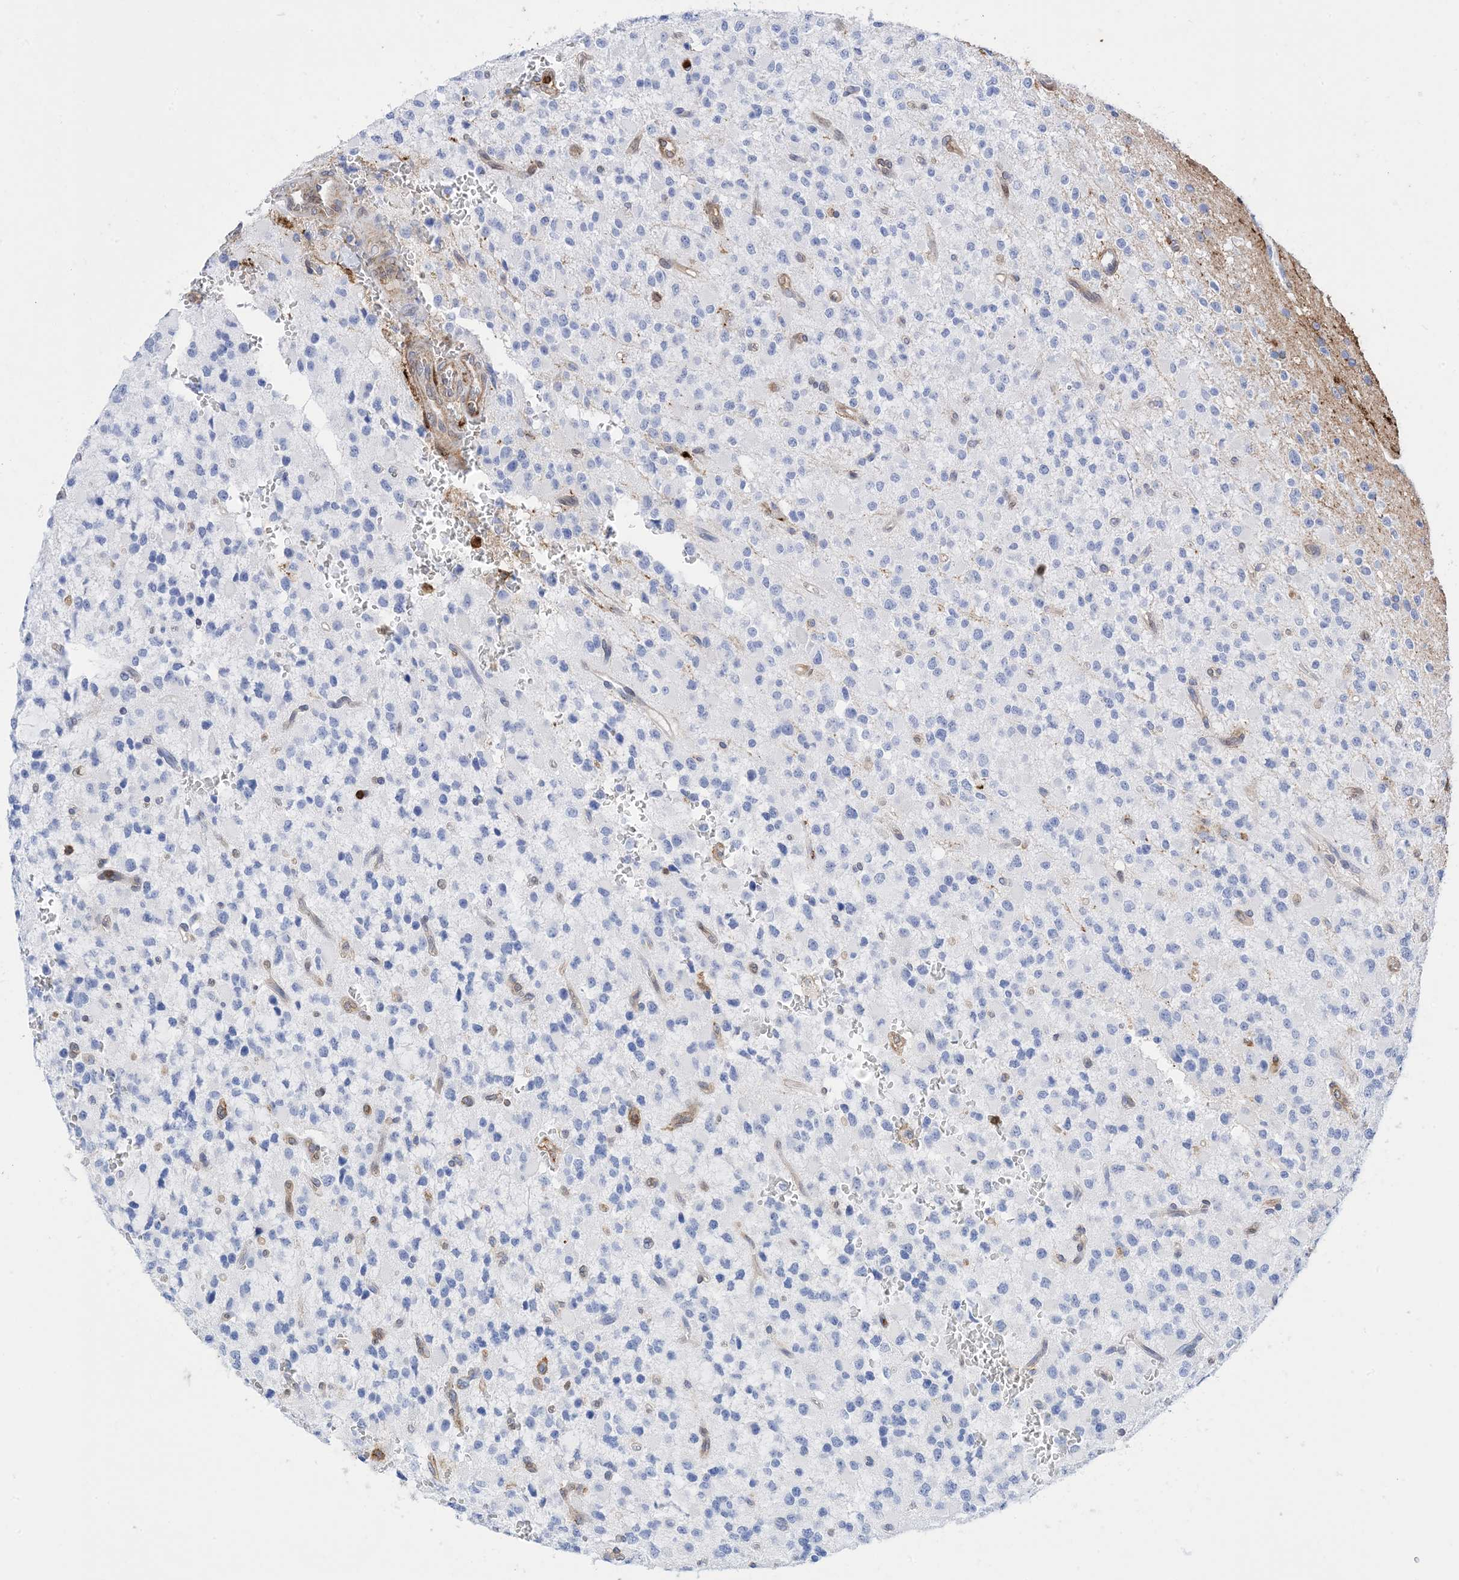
{"staining": {"intensity": "negative", "quantity": "none", "location": "none"}, "tissue": "glioma", "cell_type": "Tumor cells", "image_type": "cancer", "snomed": [{"axis": "morphology", "description": "Glioma, malignant, High grade"}, {"axis": "topography", "description": "Brain"}], "caption": "Tumor cells are negative for protein expression in human glioma.", "gene": "ANXA1", "patient": {"sex": "male", "age": 34}}